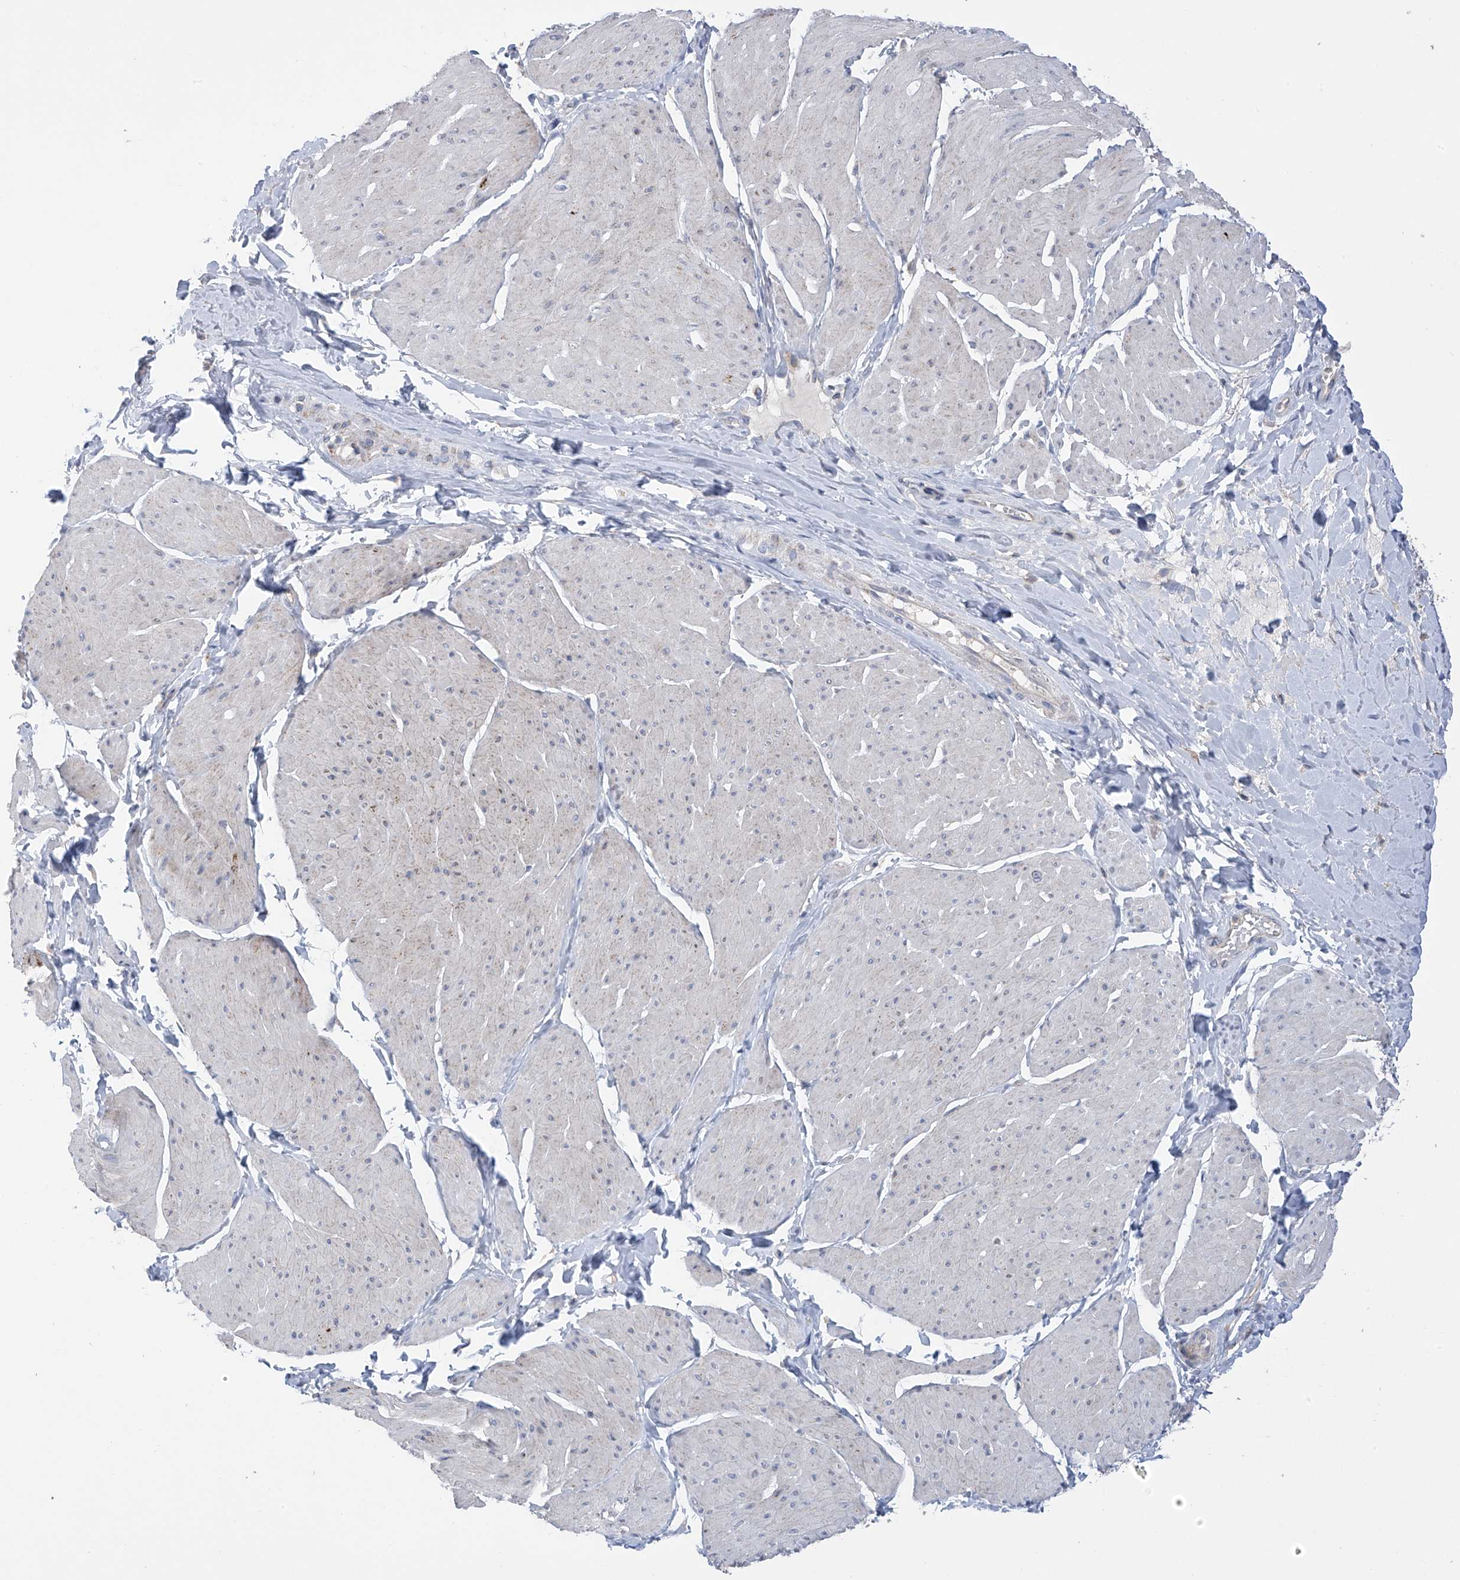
{"staining": {"intensity": "negative", "quantity": "none", "location": "none"}, "tissue": "smooth muscle", "cell_type": "Smooth muscle cells", "image_type": "normal", "snomed": [{"axis": "morphology", "description": "Urothelial carcinoma, High grade"}, {"axis": "topography", "description": "Urinary bladder"}], "caption": "Immunohistochemistry (IHC) micrograph of unremarkable human smooth muscle stained for a protein (brown), which shows no positivity in smooth muscle cells.", "gene": "SLCO4A1", "patient": {"sex": "male", "age": 46}}